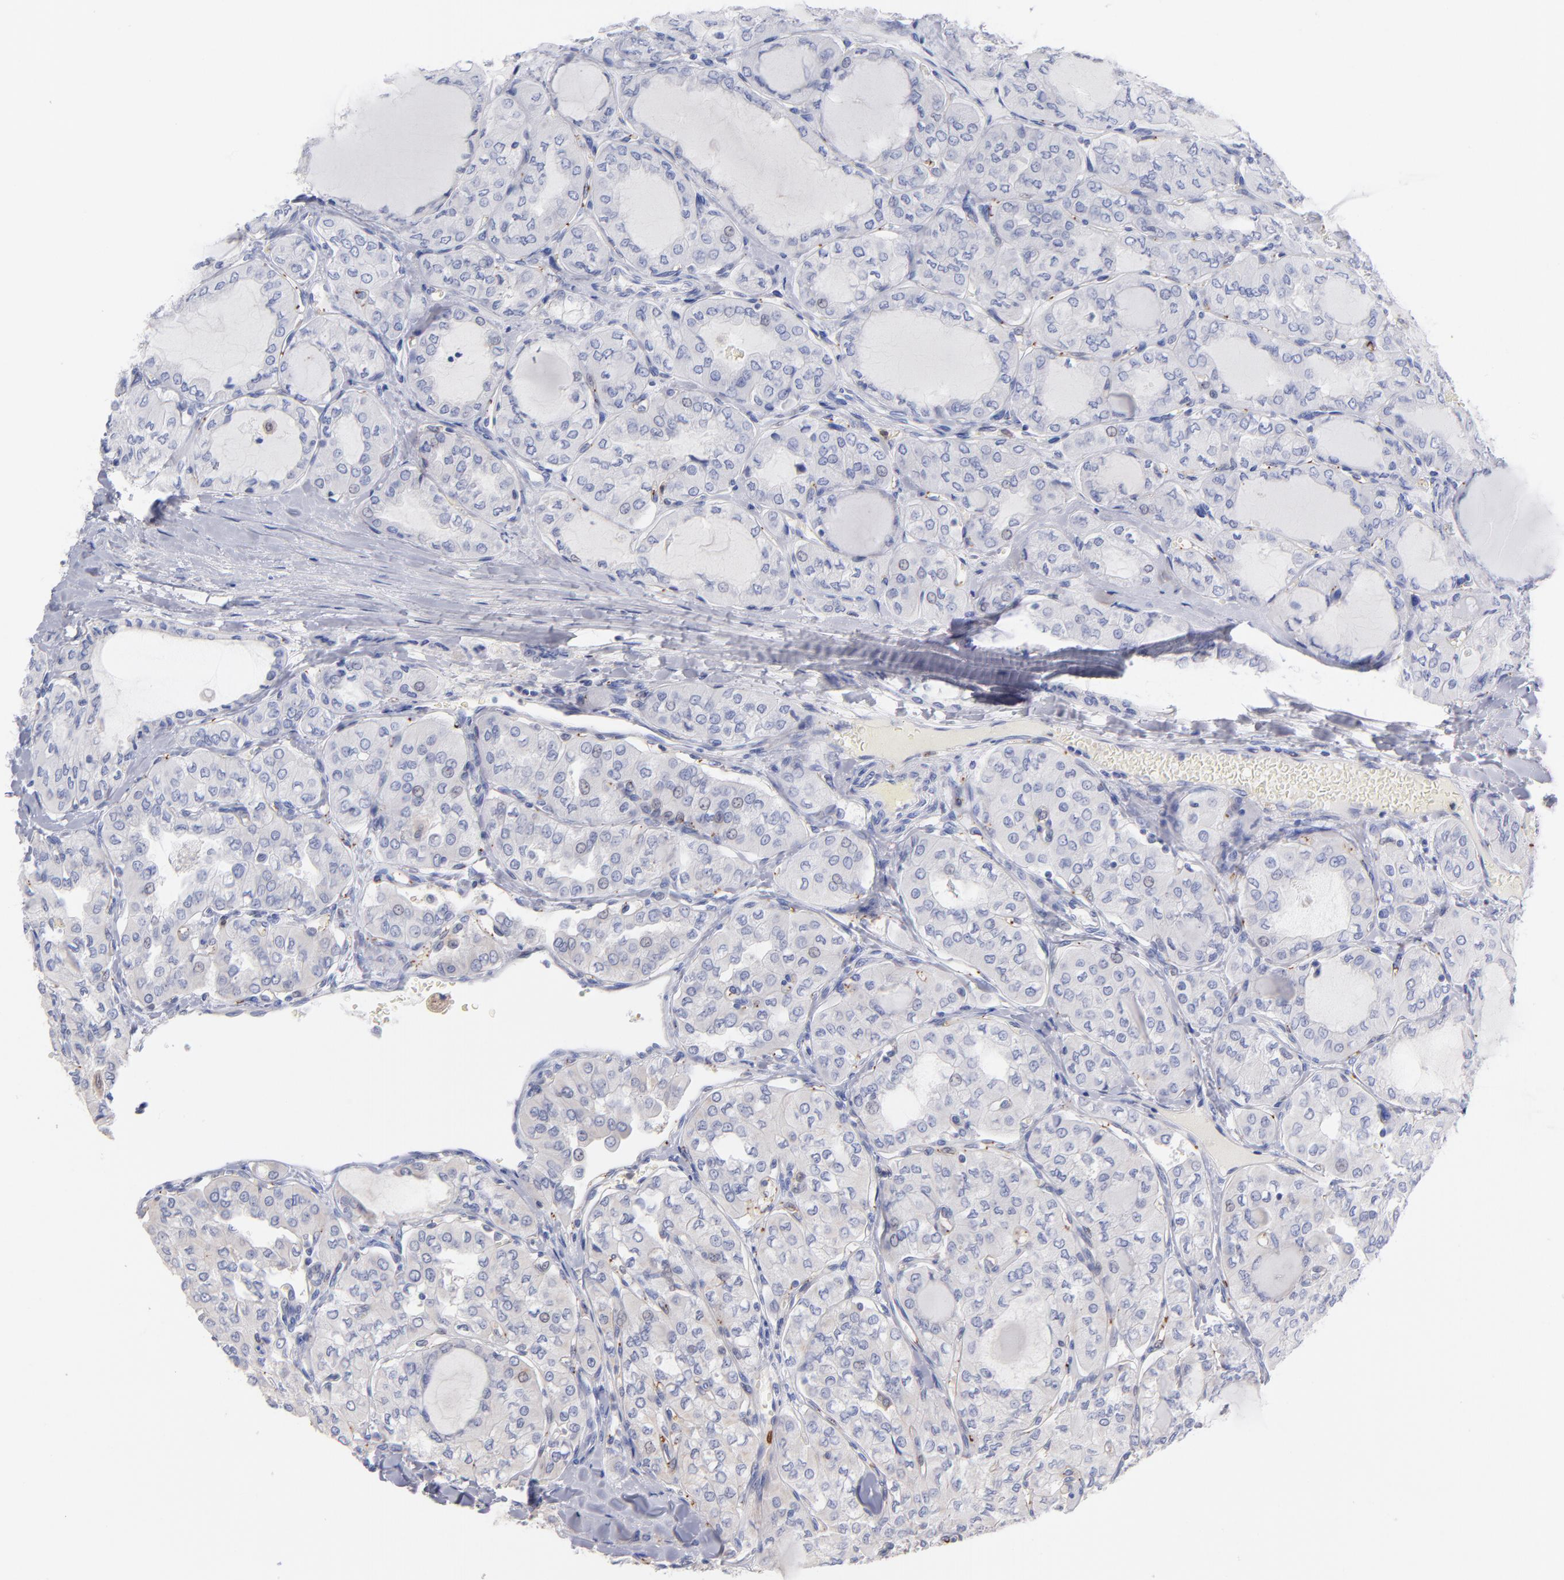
{"staining": {"intensity": "weak", "quantity": "<25%", "location": "cytoplasmic/membranous"}, "tissue": "thyroid cancer", "cell_type": "Tumor cells", "image_type": "cancer", "snomed": [{"axis": "morphology", "description": "Papillary adenocarcinoma, NOS"}, {"axis": "topography", "description": "Thyroid gland"}], "caption": "This histopathology image is of thyroid cancer (papillary adenocarcinoma) stained with immunohistochemistry to label a protein in brown with the nuclei are counter-stained blue. There is no positivity in tumor cells.", "gene": "BID", "patient": {"sex": "male", "age": 20}}